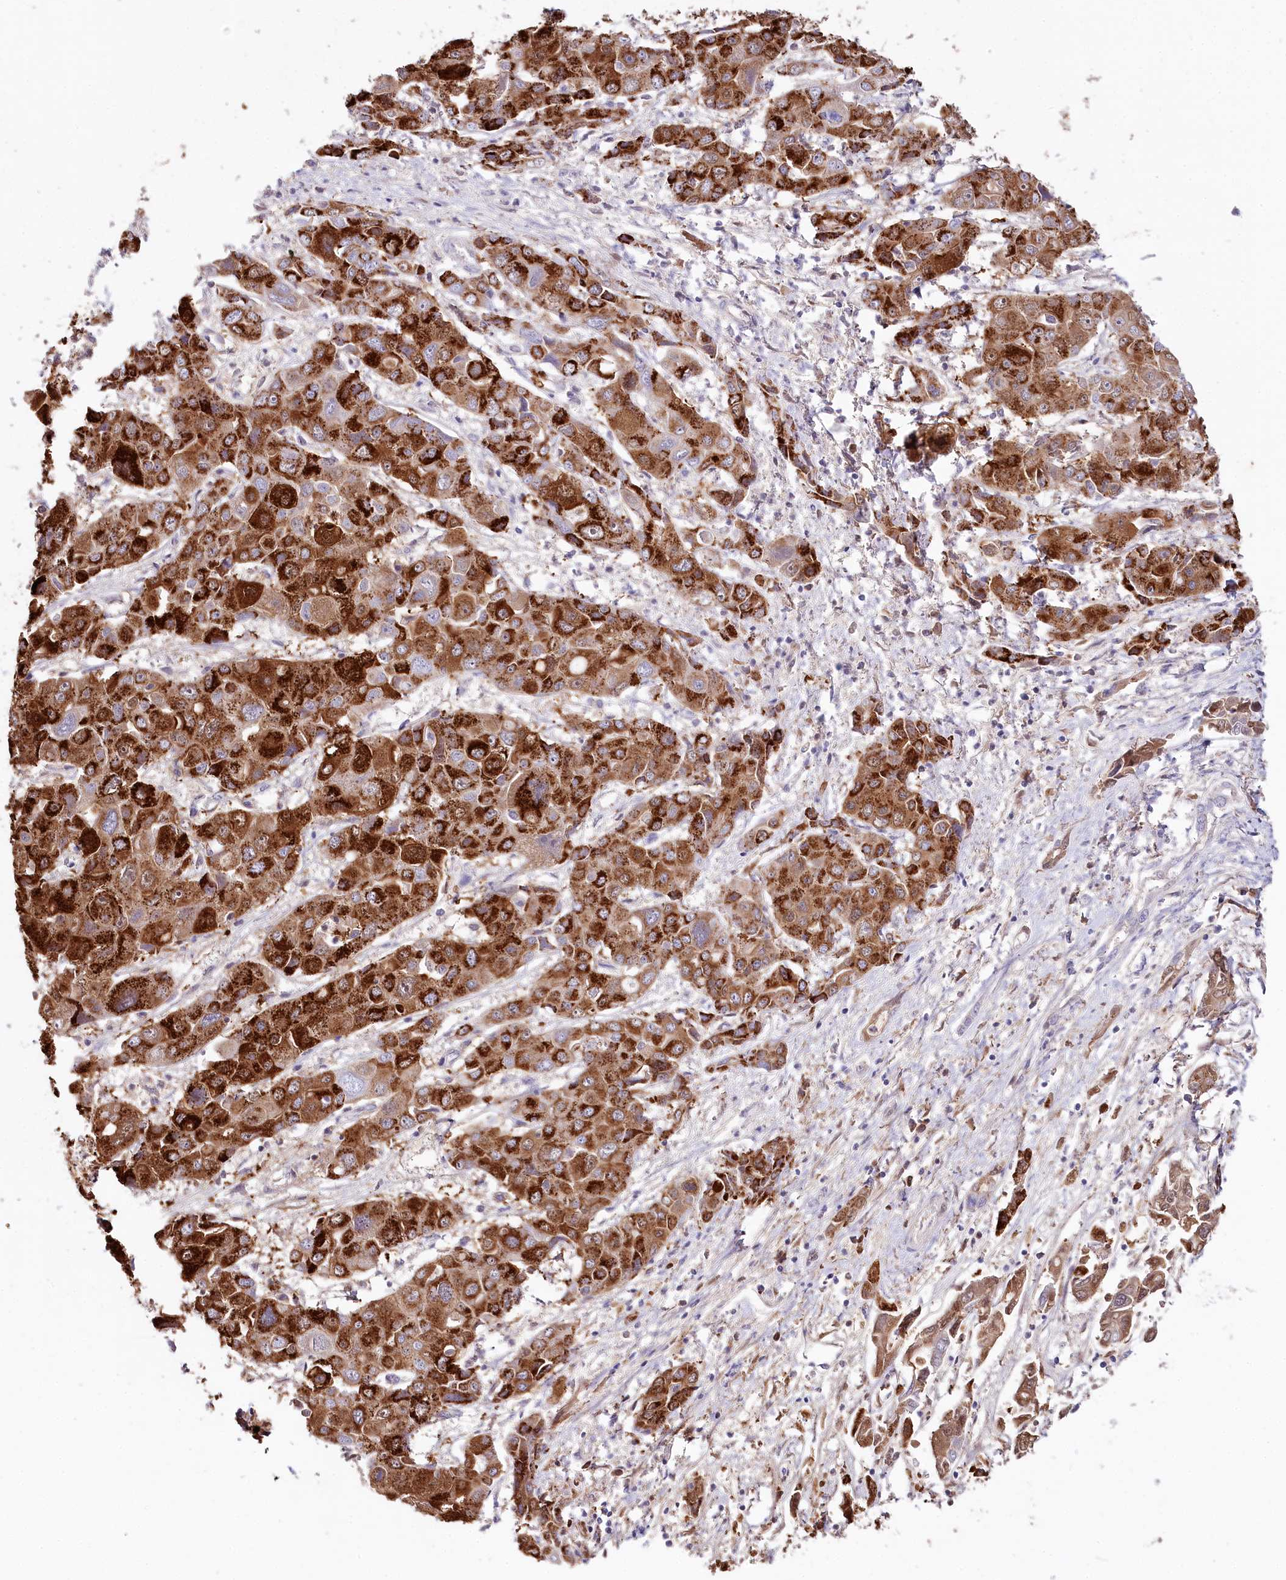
{"staining": {"intensity": "strong", "quantity": ">75%", "location": "cytoplasmic/membranous"}, "tissue": "liver cancer", "cell_type": "Tumor cells", "image_type": "cancer", "snomed": [{"axis": "morphology", "description": "Cholangiocarcinoma"}, {"axis": "topography", "description": "Liver"}], "caption": "The immunohistochemical stain shows strong cytoplasmic/membranous expression in tumor cells of liver cancer tissue.", "gene": "DAPK1", "patient": {"sex": "male", "age": 67}}